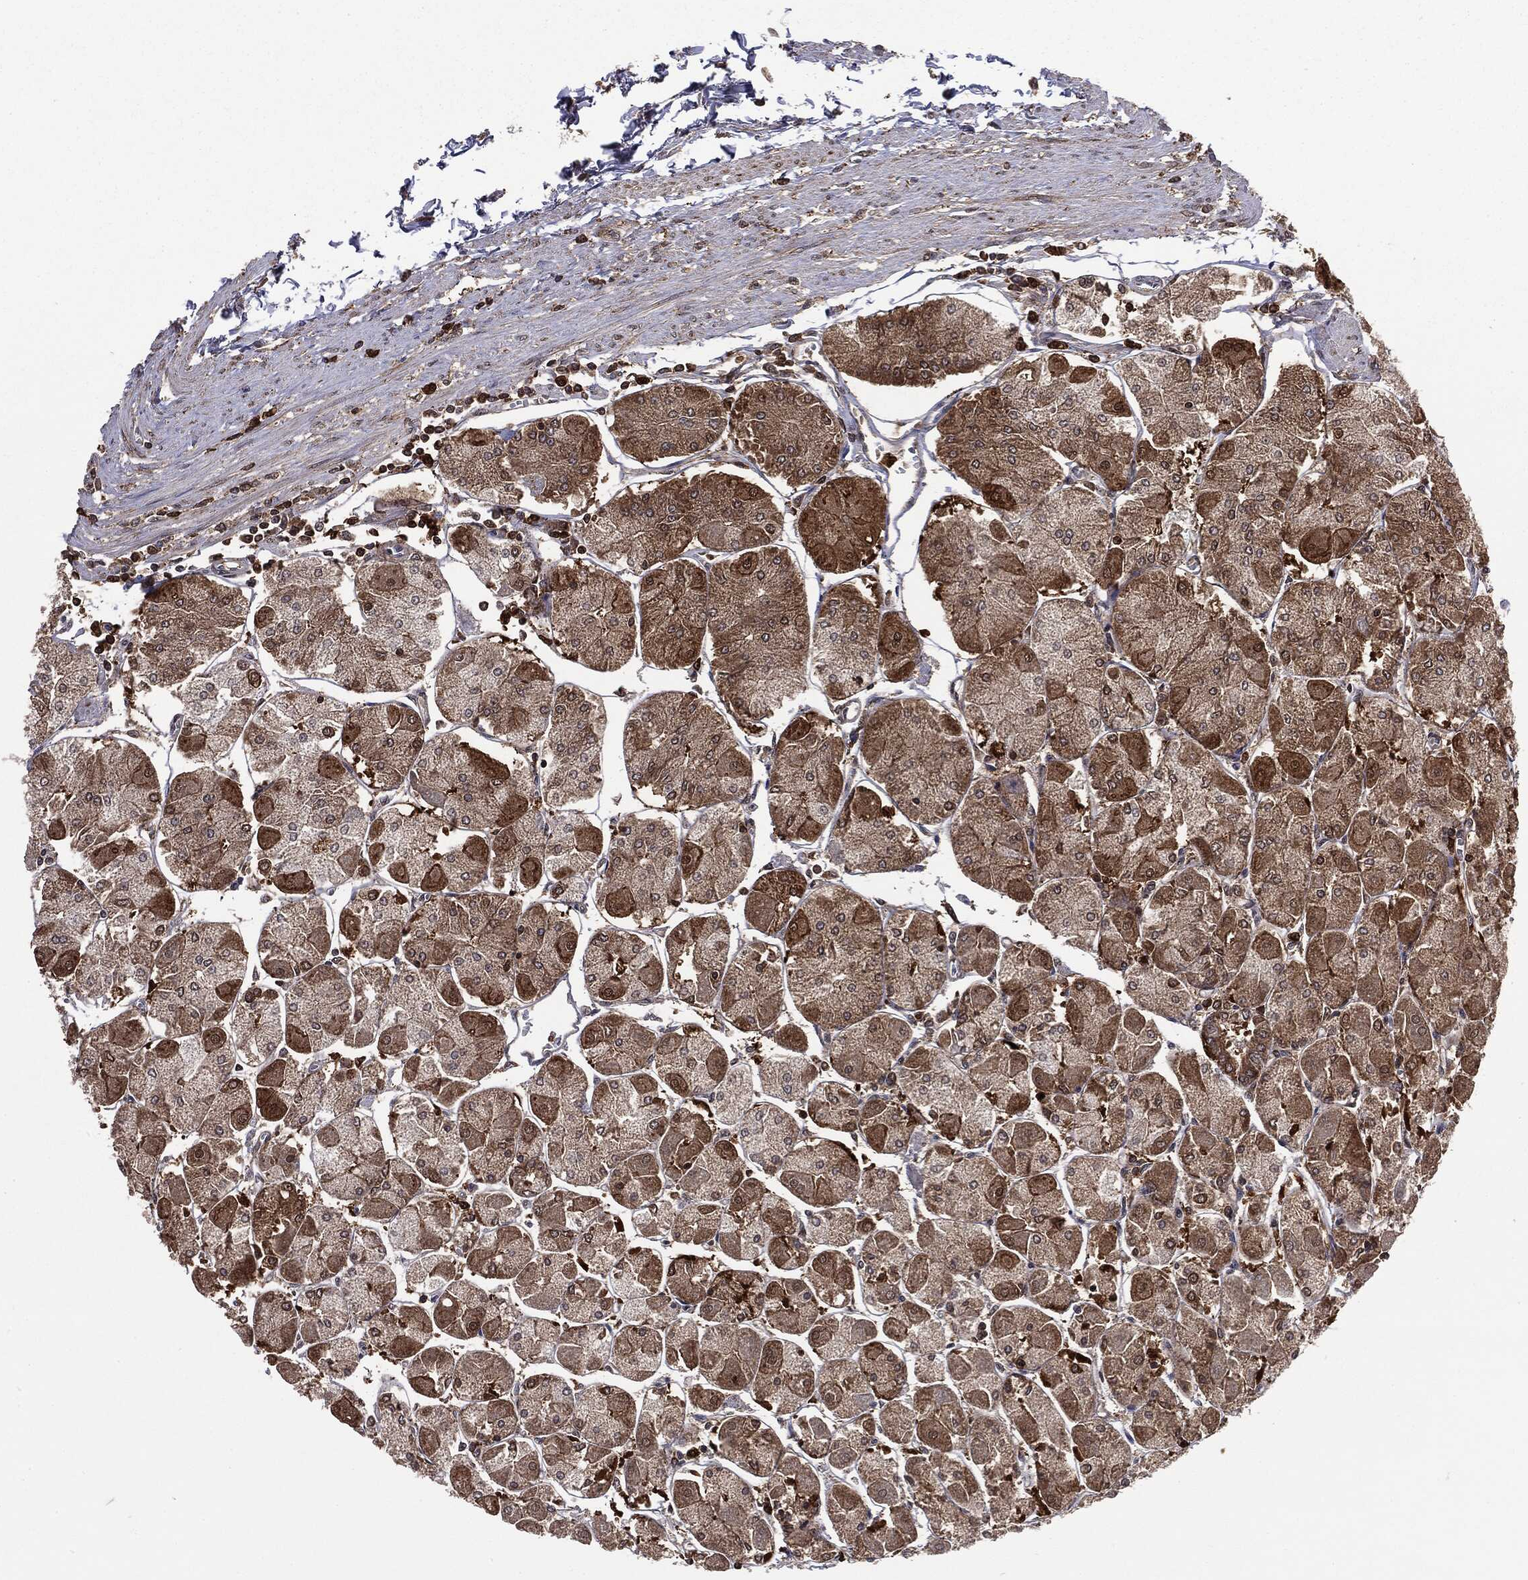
{"staining": {"intensity": "moderate", "quantity": ">75%", "location": "cytoplasmic/membranous,nuclear"}, "tissue": "stomach", "cell_type": "Glandular cells", "image_type": "normal", "snomed": [{"axis": "morphology", "description": "Normal tissue, NOS"}, {"axis": "topography", "description": "Stomach"}], "caption": "Protein expression analysis of benign human stomach reveals moderate cytoplasmic/membranous,nuclear expression in about >75% of glandular cells. The staining is performed using DAB (3,3'-diaminobenzidine) brown chromogen to label protein expression. The nuclei are counter-stained blue using hematoxylin.", "gene": "GPI", "patient": {"sex": "male", "age": 70}}